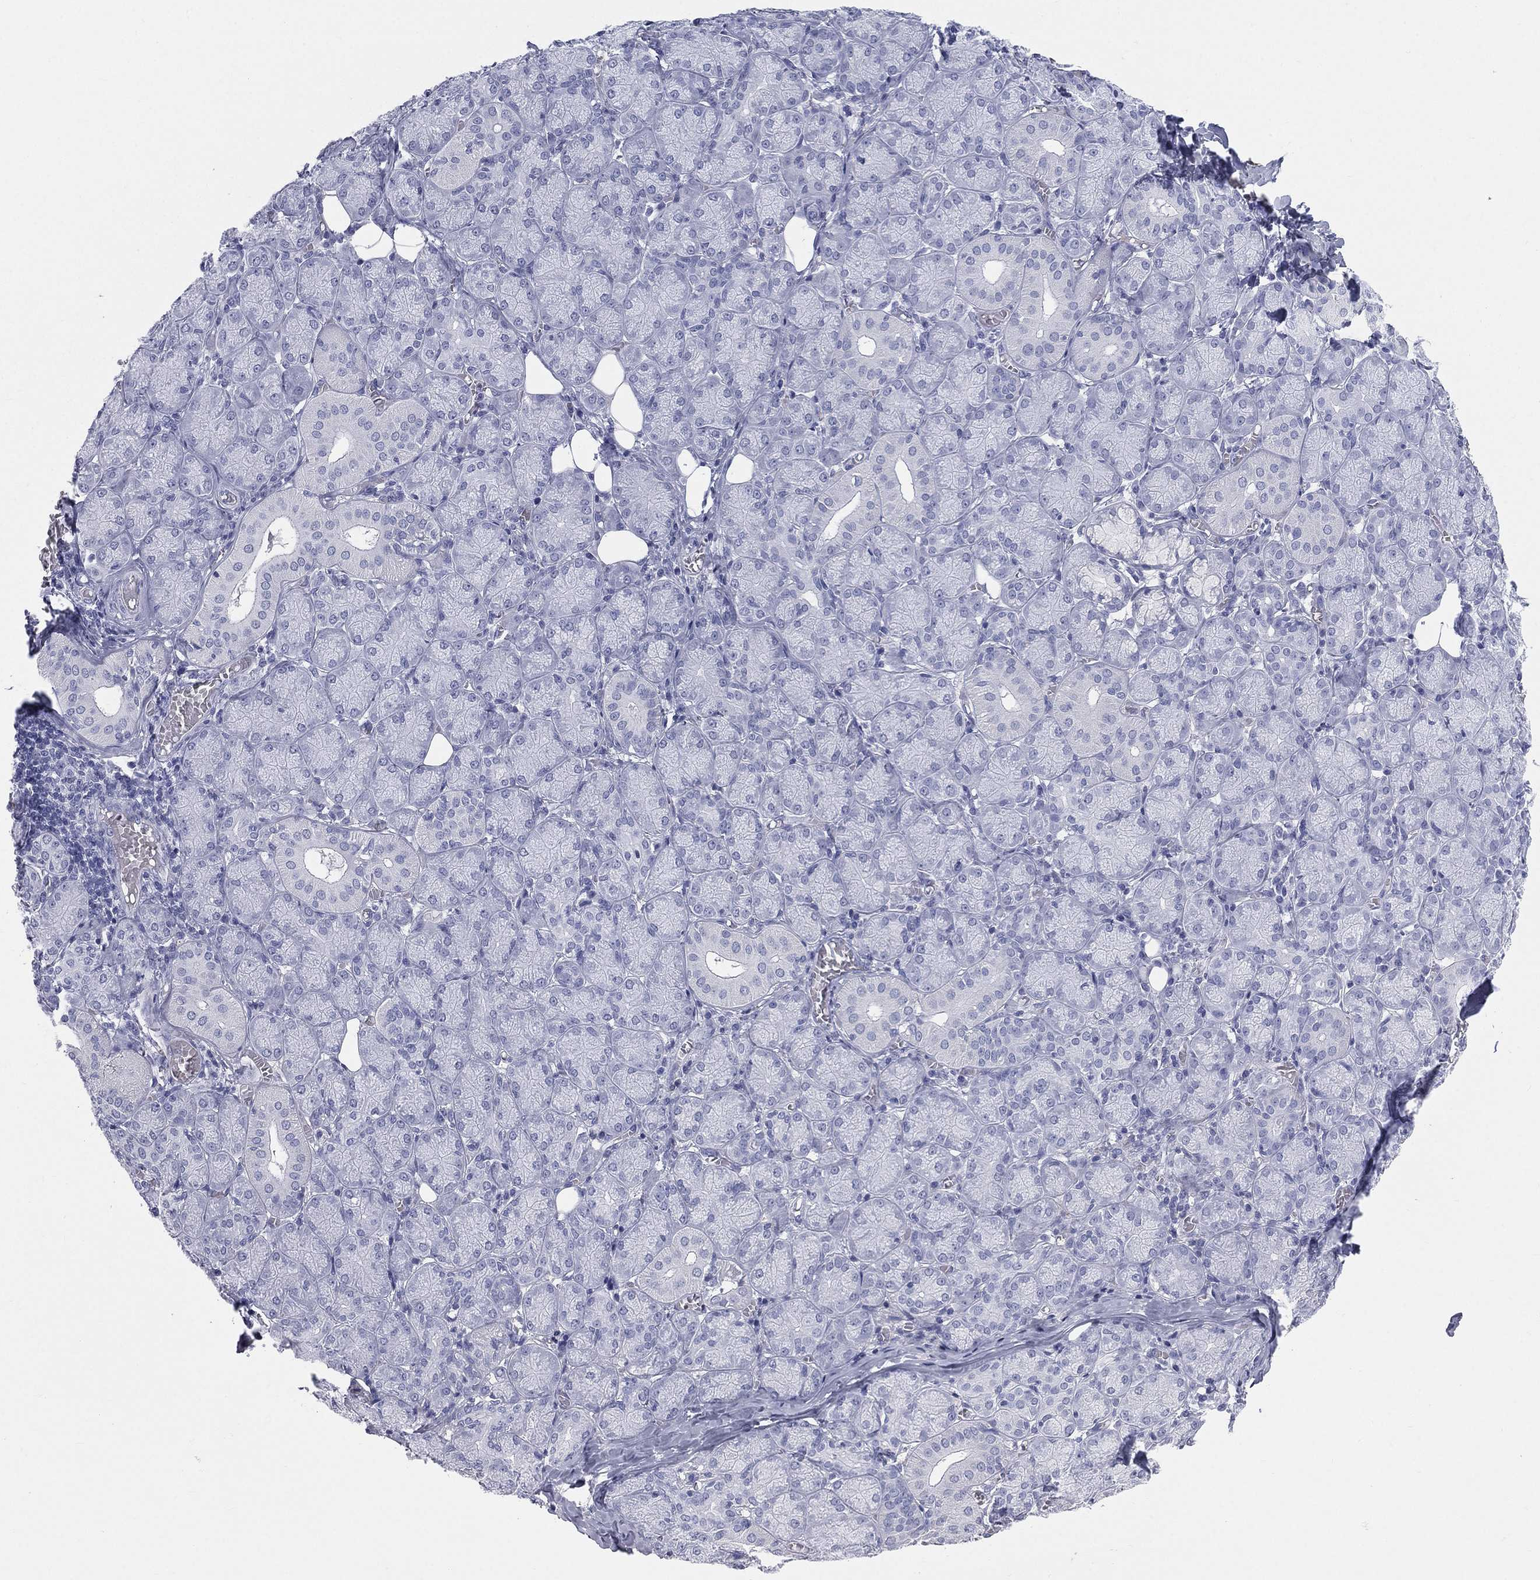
{"staining": {"intensity": "negative", "quantity": "none", "location": "none"}, "tissue": "salivary gland", "cell_type": "Glandular cells", "image_type": "normal", "snomed": [{"axis": "morphology", "description": "Normal tissue, NOS"}, {"axis": "topography", "description": "Salivary gland"}, {"axis": "topography", "description": "Peripheral nerve tissue"}], "caption": "Normal salivary gland was stained to show a protein in brown. There is no significant positivity in glandular cells.", "gene": "HP", "patient": {"sex": "female", "age": 24}}